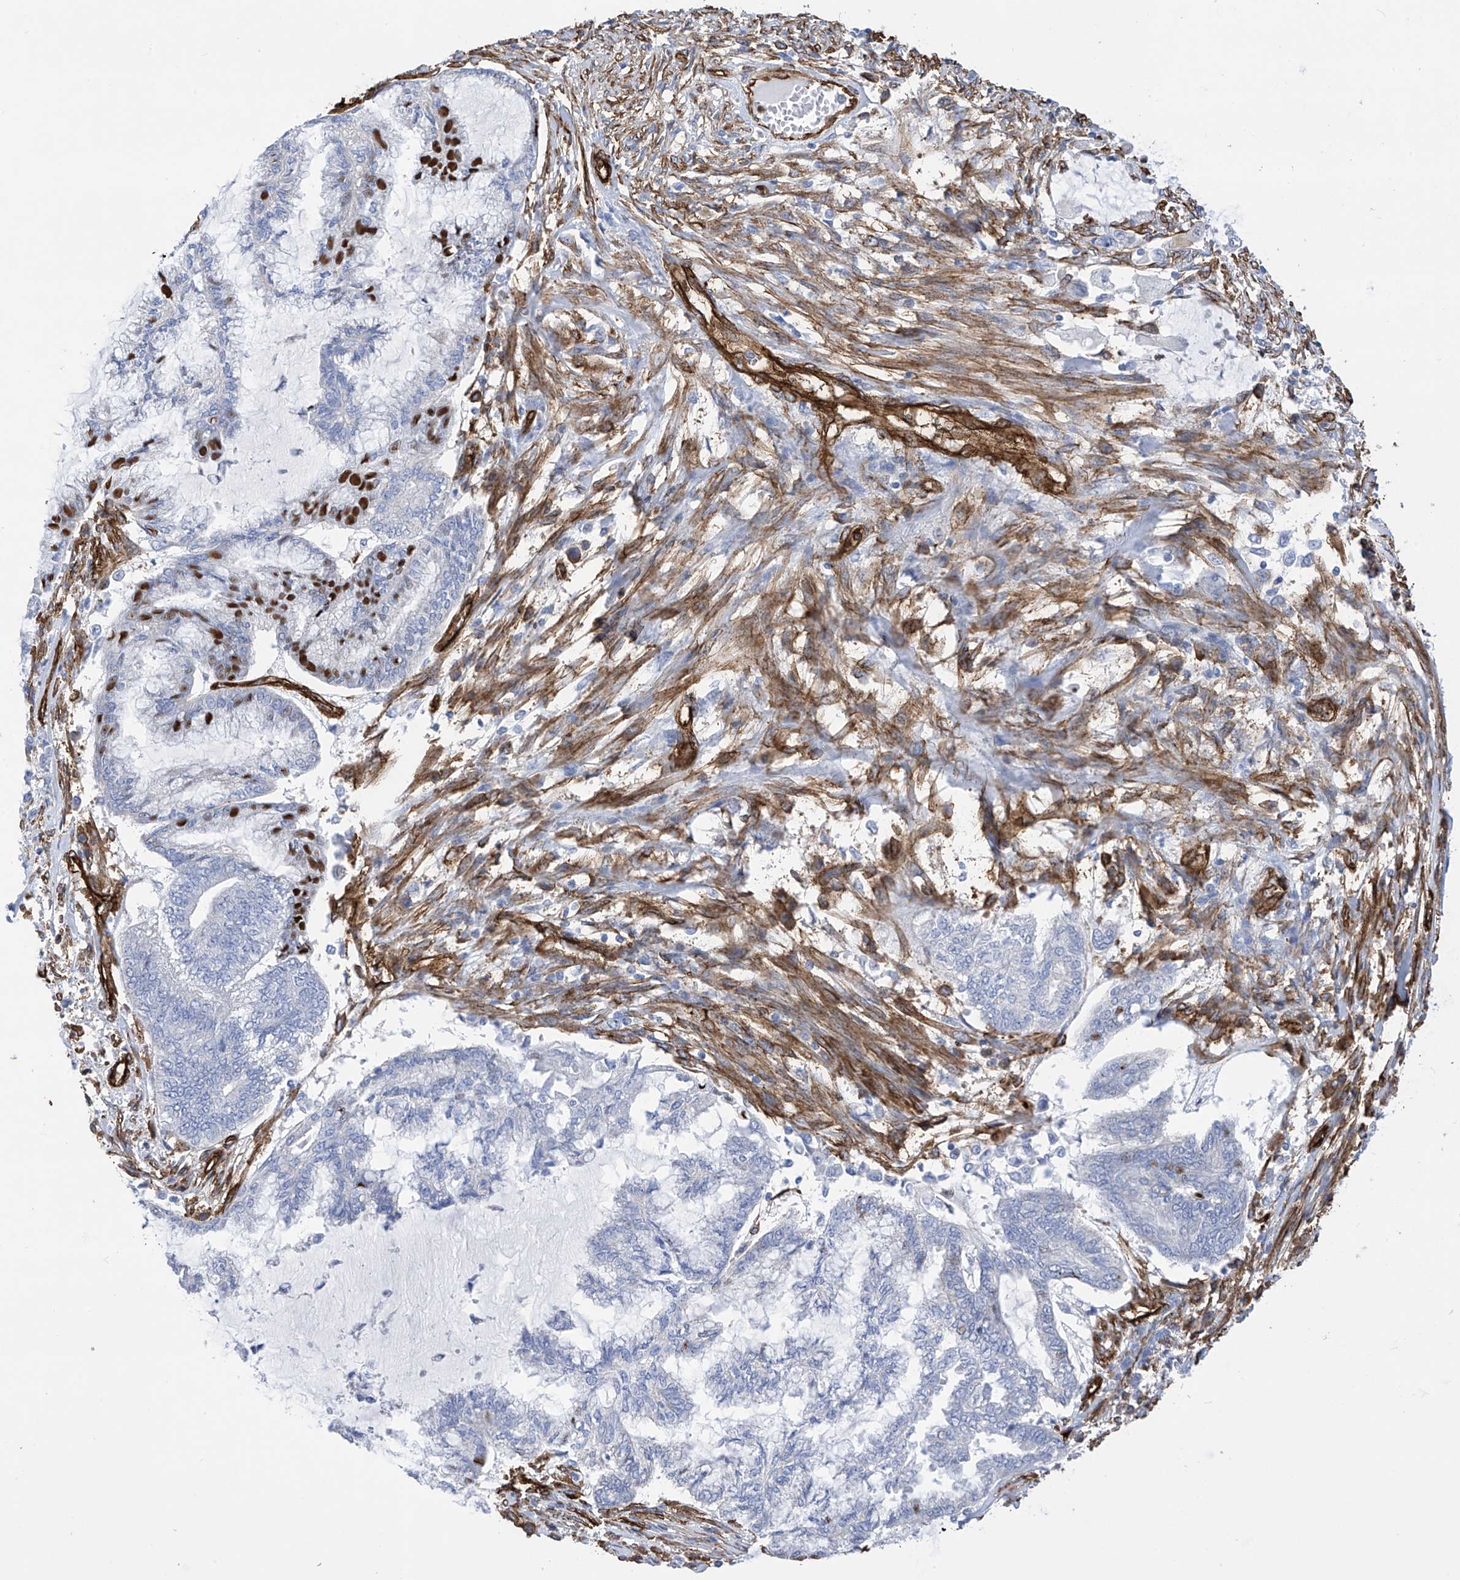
{"staining": {"intensity": "strong", "quantity": "<25%", "location": "nuclear"}, "tissue": "endometrial cancer", "cell_type": "Tumor cells", "image_type": "cancer", "snomed": [{"axis": "morphology", "description": "Adenocarcinoma, NOS"}, {"axis": "topography", "description": "Endometrium"}], "caption": "About <25% of tumor cells in human endometrial adenocarcinoma display strong nuclear protein expression as visualized by brown immunohistochemical staining.", "gene": "UBTD1", "patient": {"sex": "female", "age": 86}}